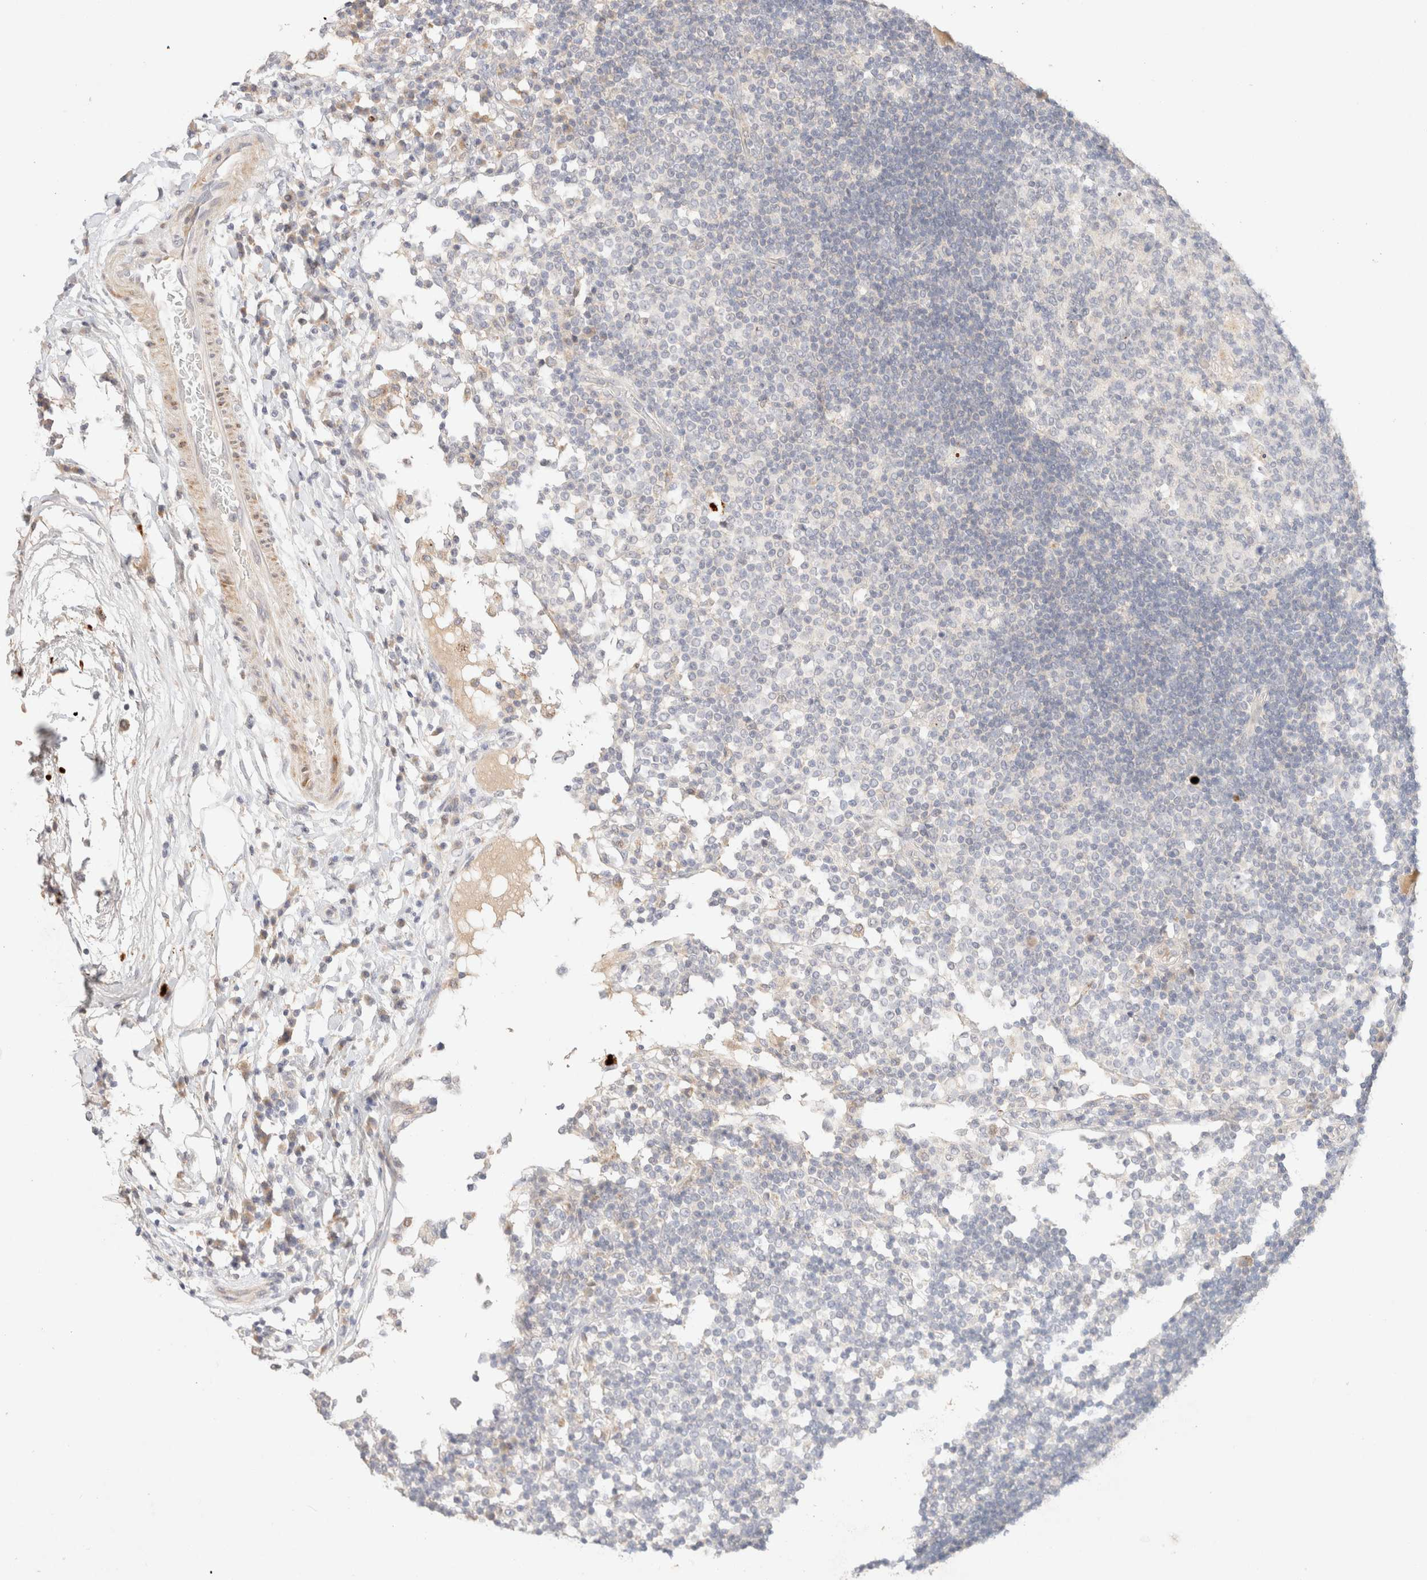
{"staining": {"intensity": "negative", "quantity": "none", "location": "none"}, "tissue": "lymph node", "cell_type": "Germinal center cells", "image_type": "normal", "snomed": [{"axis": "morphology", "description": "Normal tissue, NOS"}, {"axis": "topography", "description": "Lymph node"}], "caption": "DAB immunohistochemical staining of benign lymph node exhibits no significant expression in germinal center cells. (DAB immunohistochemistry with hematoxylin counter stain).", "gene": "SNTB1", "patient": {"sex": "female", "age": 53}}